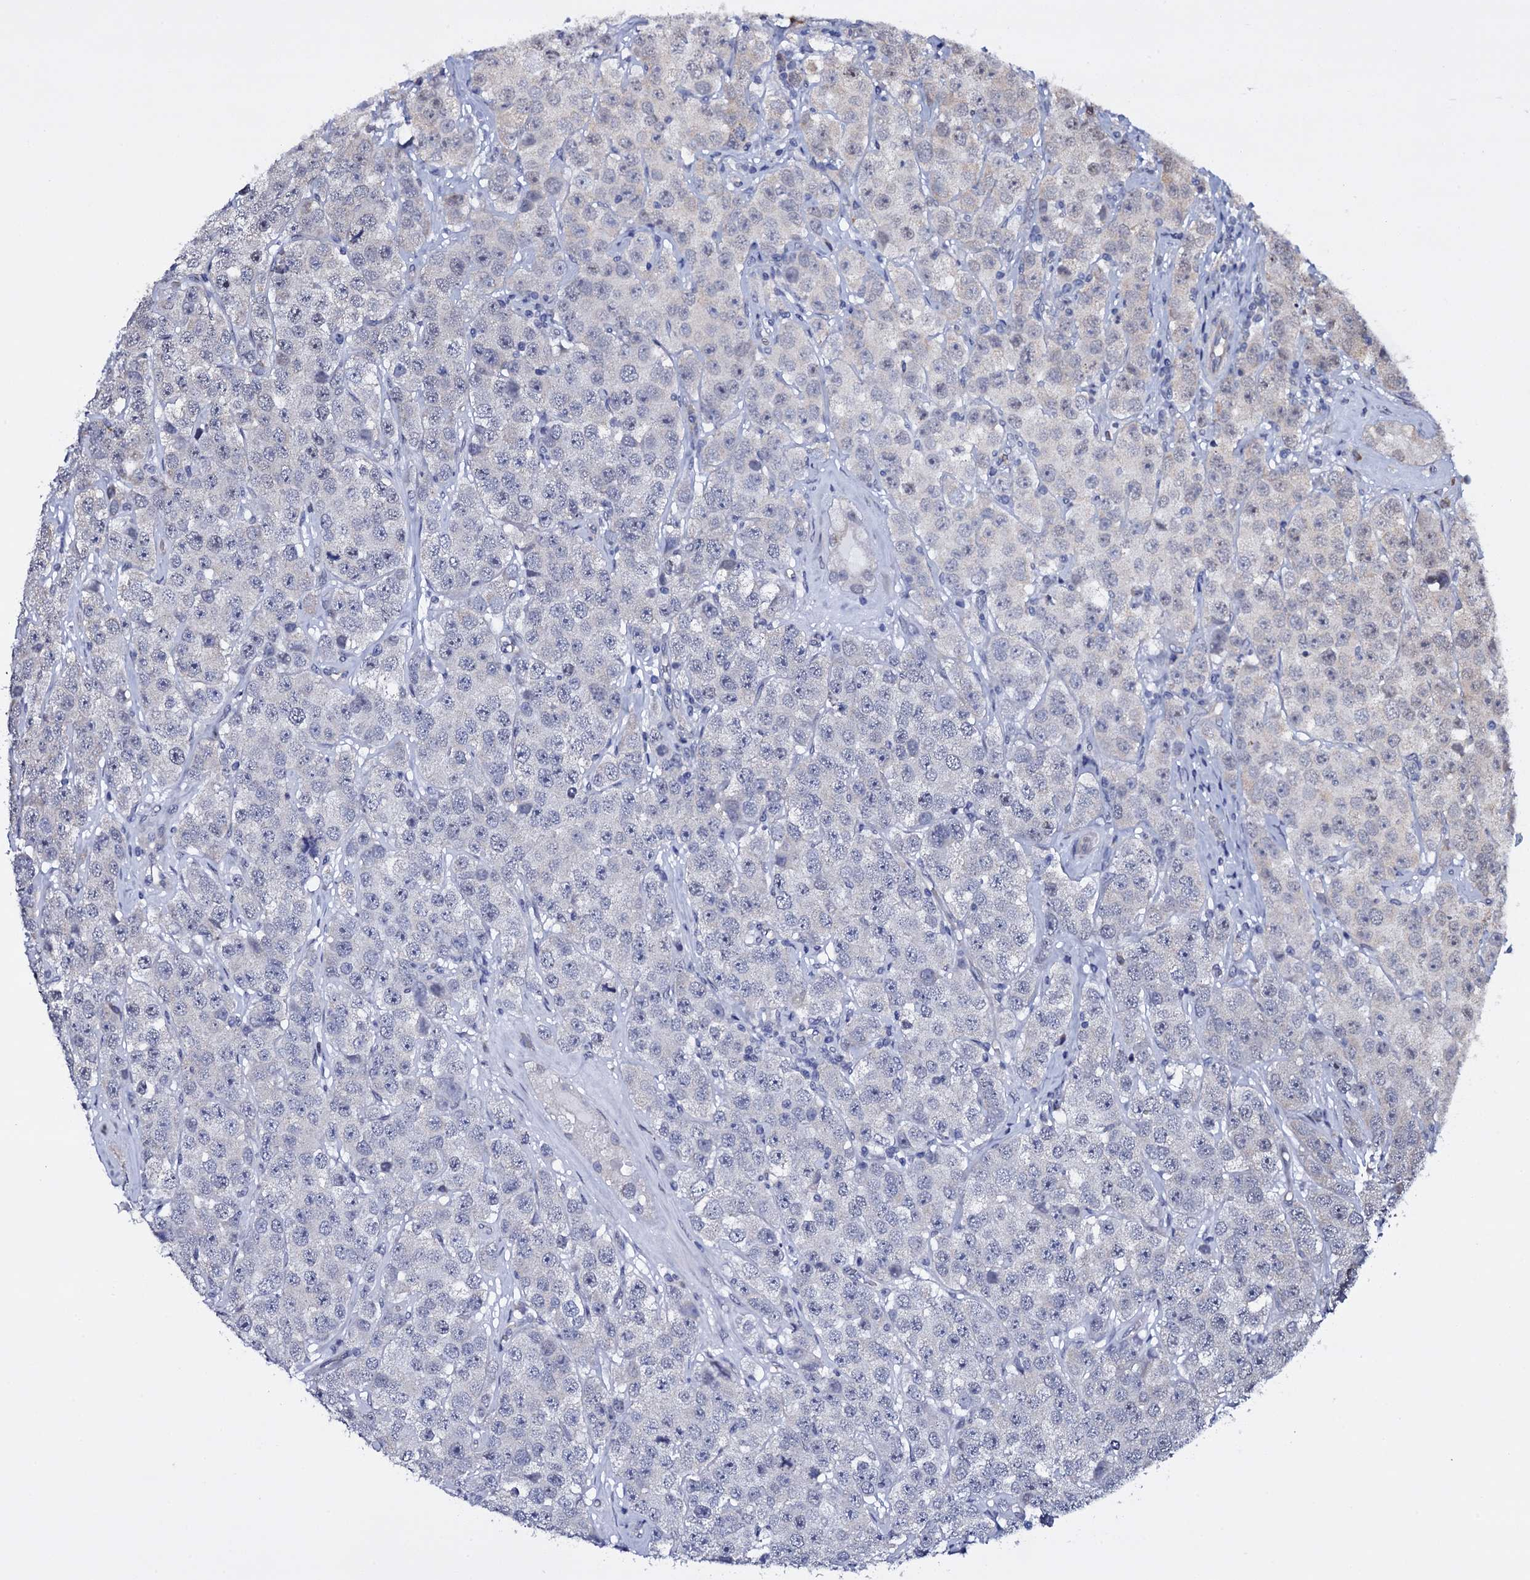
{"staining": {"intensity": "negative", "quantity": "none", "location": "none"}, "tissue": "testis cancer", "cell_type": "Tumor cells", "image_type": "cancer", "snomed": [{"axis": "morphology", "description": "Seminoma, NOS"}, {"axis": "topography", "description": "Testis"}], "caption": "The immunohistochemistry (IHC) micrograph has no significant expression in tumor cells of testis cancer tissue. (Stains: DAB (3,3'-diaminobenzidine) immunohistochemistry (IHC) with hematoxylin counter stain, Microscopy: brightfield microscopy at high magnification).", "gene": "GAREM1", "patient": {"sex": "male", "age": 28}}